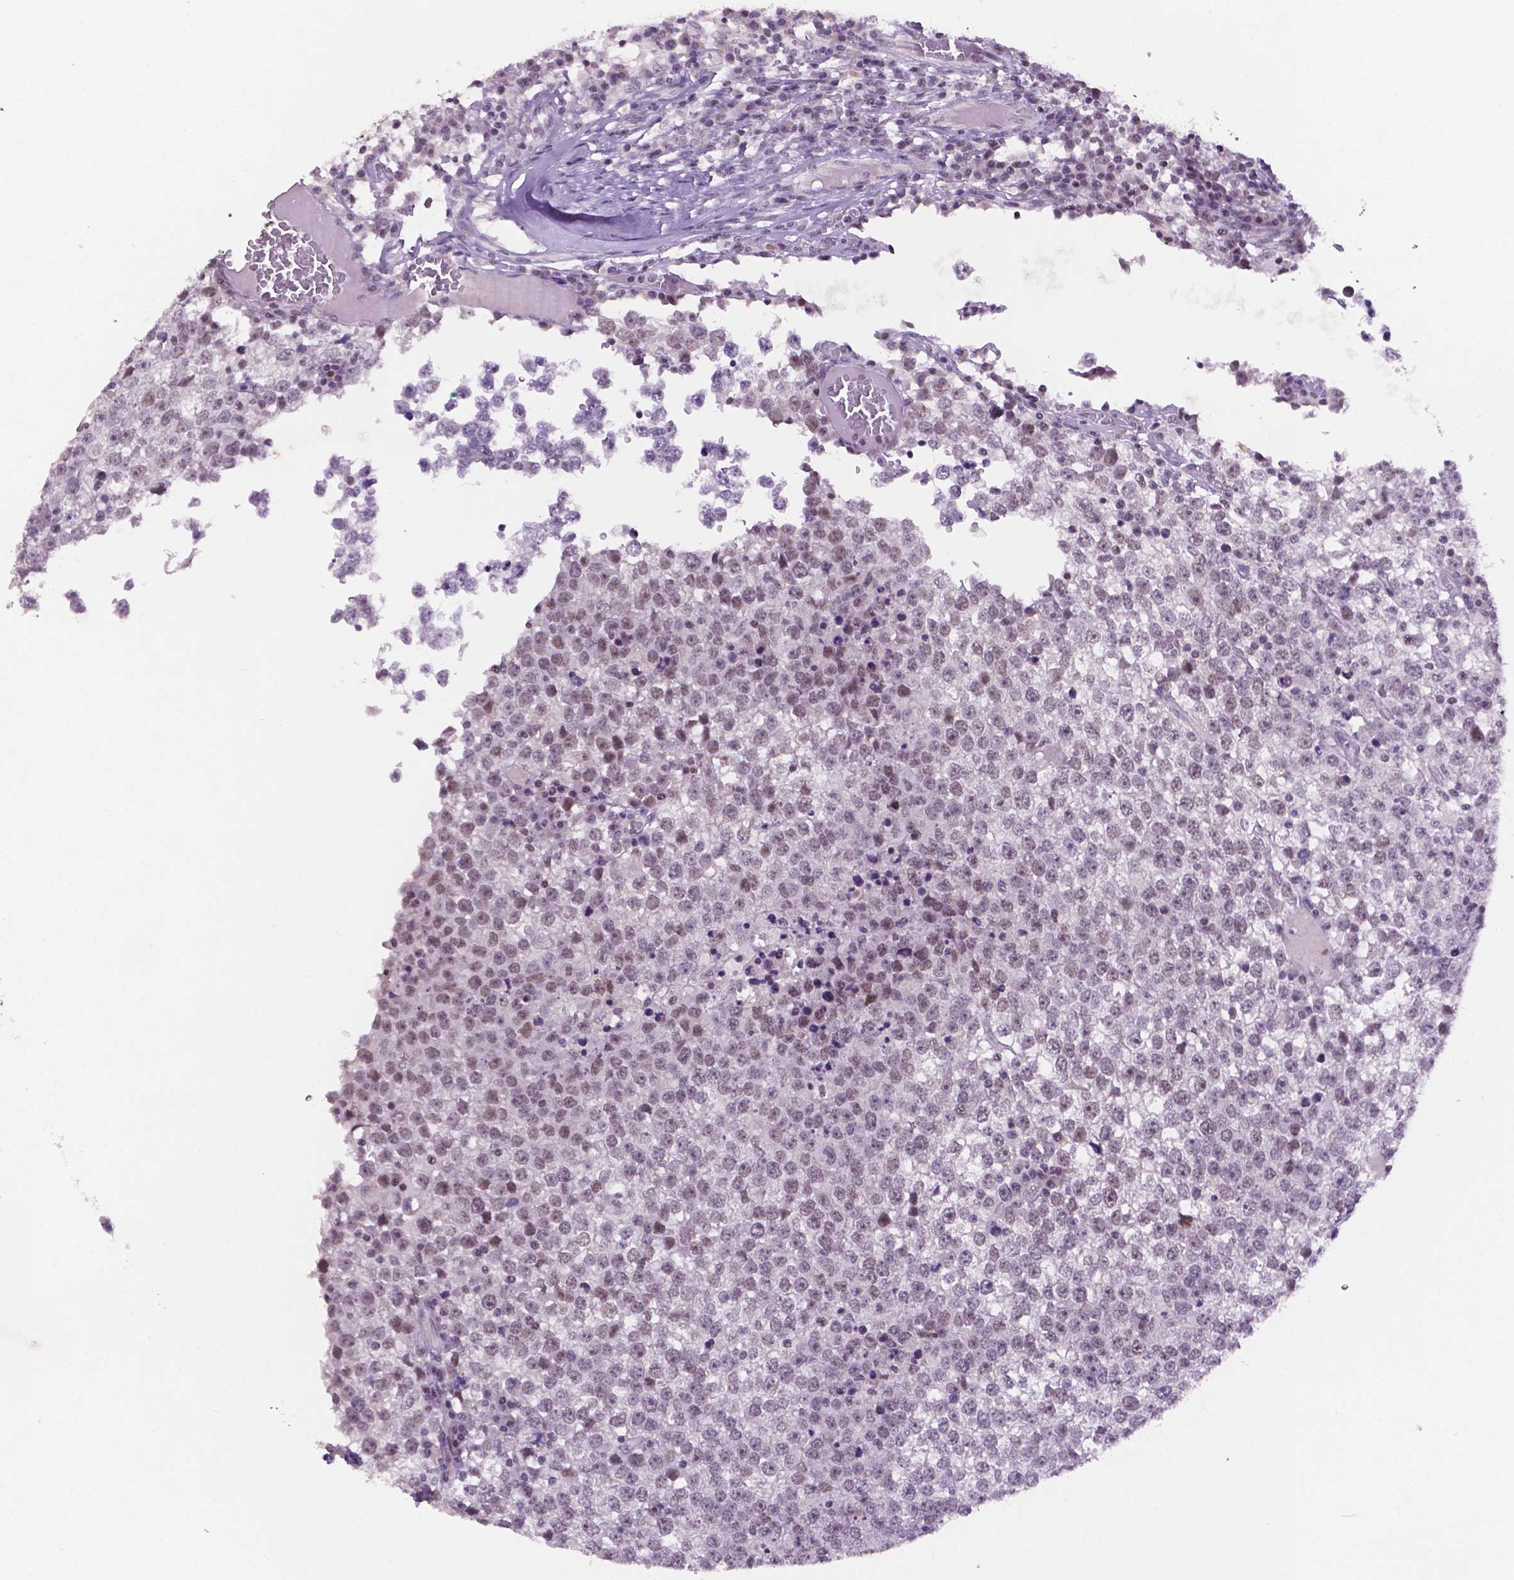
{"staining": {"intensity": "weak", "quantity": "<25%", "location": "nuclear"}, "tissue": "testis cancer", "cell_type": "Tumor cells", "image_type": "cancer", "snomed": [{"axis": "morphology", "description": "Seminoma, NOS"}, {"axis": "topography", "description": "Testis"}], "caption": "DAB immunohistochemical staining of testis cancer (seminoma) shows no significant staining in tumor cells.", "gene": "NCOR1", "patient": {"sex": "male", "age": 65}}